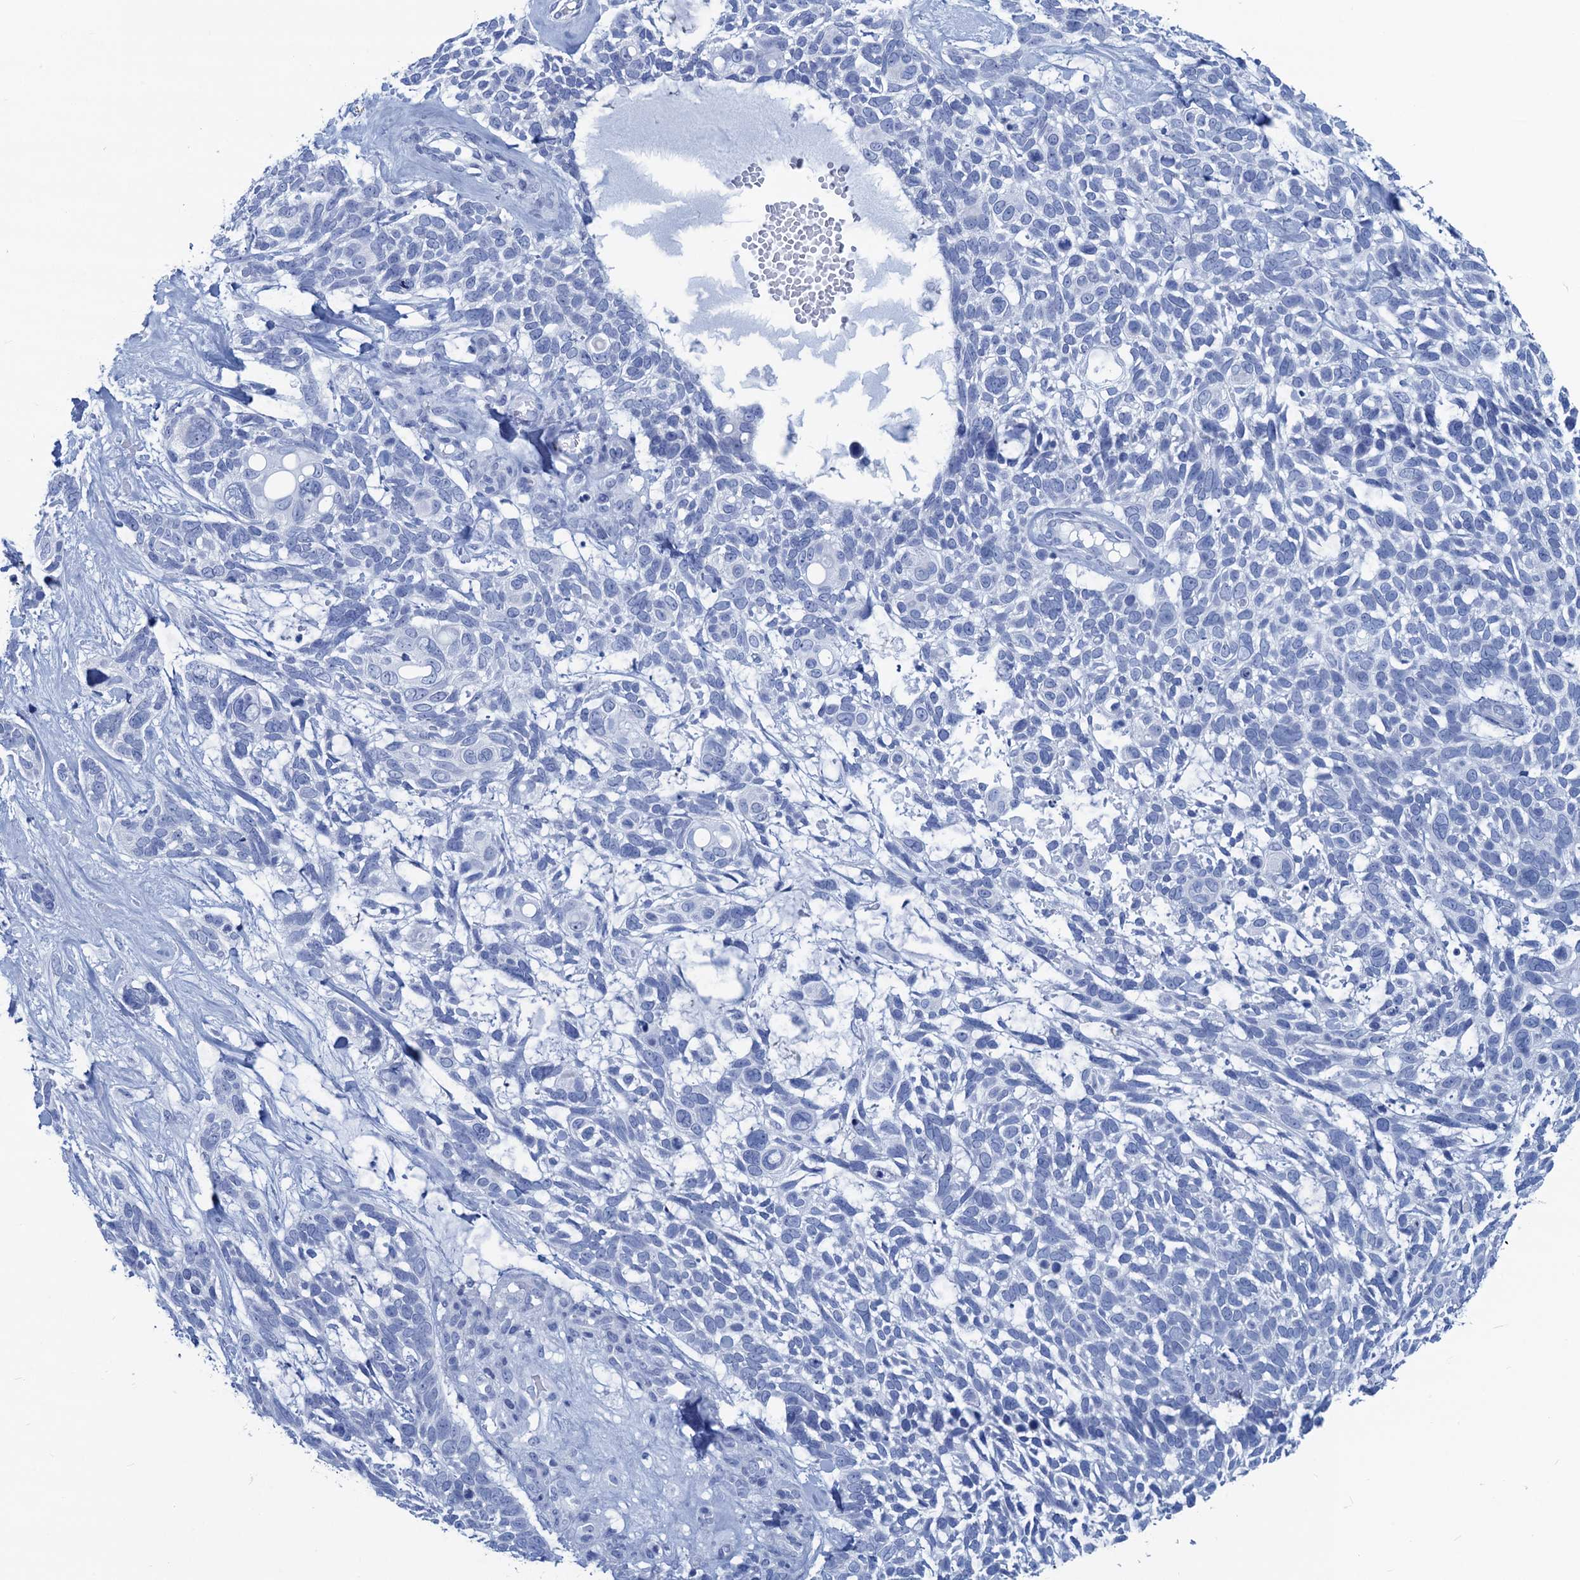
{"staining": {"intensity": "negative", "quantity": "none", "location": "none"}, "tissue": "skin cancer", "cell_type": "Tumor cells", "image_type": "cancer", "snomed": [{"axis": "morphology", "description": "Basal cell carcinoma"}, {"axis": "topography", "description": "Skin"}], "caption": "Protein analysis of basal cell carcinoma (skin) exhibits no significant staining in tumor cells.", "gene": "CABYR", "patient": {"sex": "male", "age": 88}}